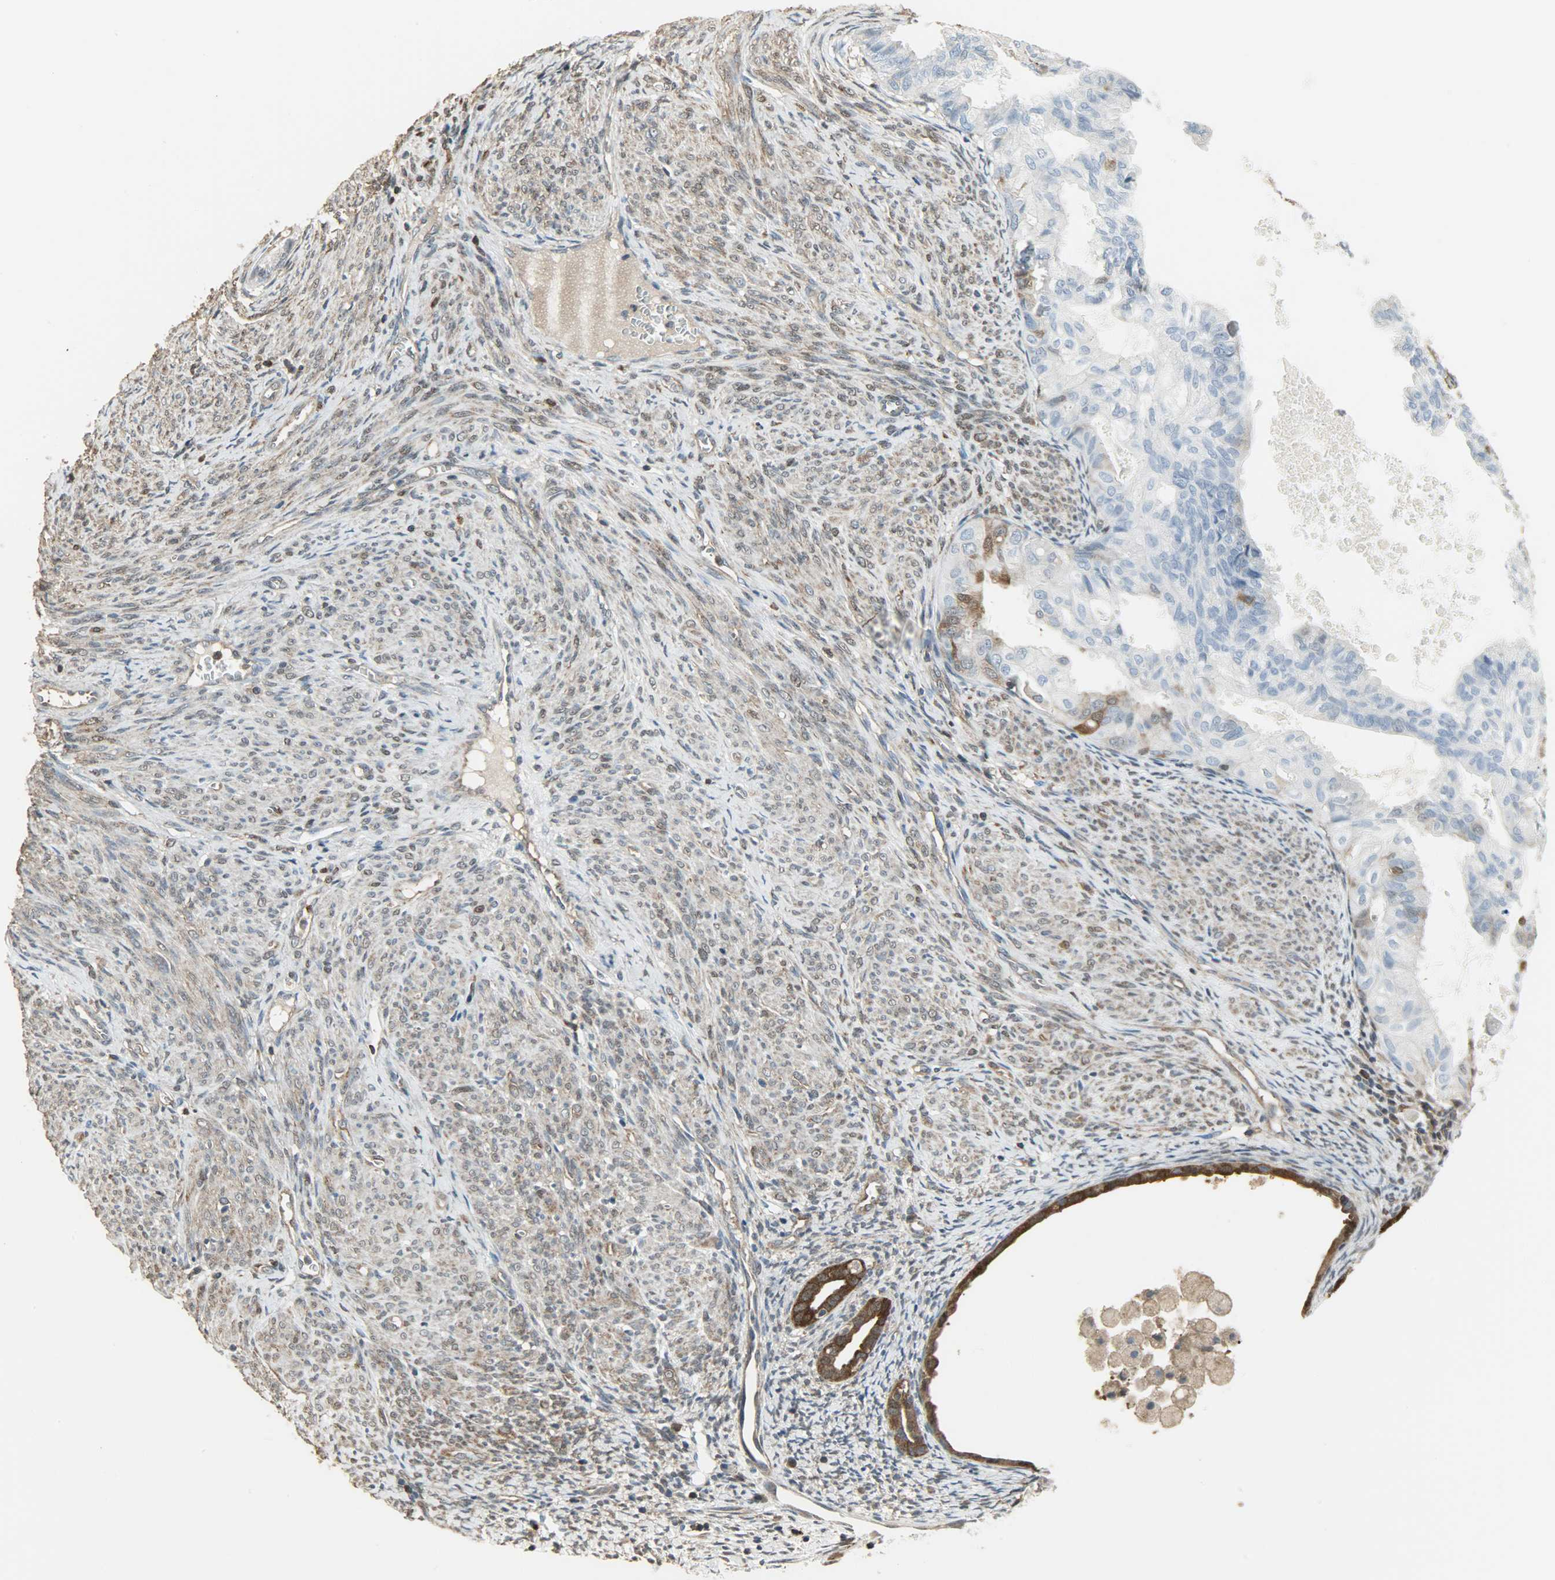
{"staining": {"intensity": "moderate", "quantity": "<25%", "location": "cytoplasmic/membranous"}, "tissue": "cervical cancer", "cell_type": "Tumor cells", "image_type": "cancer", "snomed": [{"axis": "morphology", "description": "Normal tissue, NOS"}, {"axis": "morphology", "description": "Adenocarcinoma, NOS"}, {"axis": "topography", "description": "Cervix"}, {"axis": "topography", "description": "Endometrium"}], "caption": "Cervical cancer (adenocarcinoma) was stained to show a protein in brown. There is low levels of moderate cytoplasmic/membranous staining in approximately <25% of tumor cells.", "gene": "LDHB", "patient": {"sex": "female", "age": 86}}